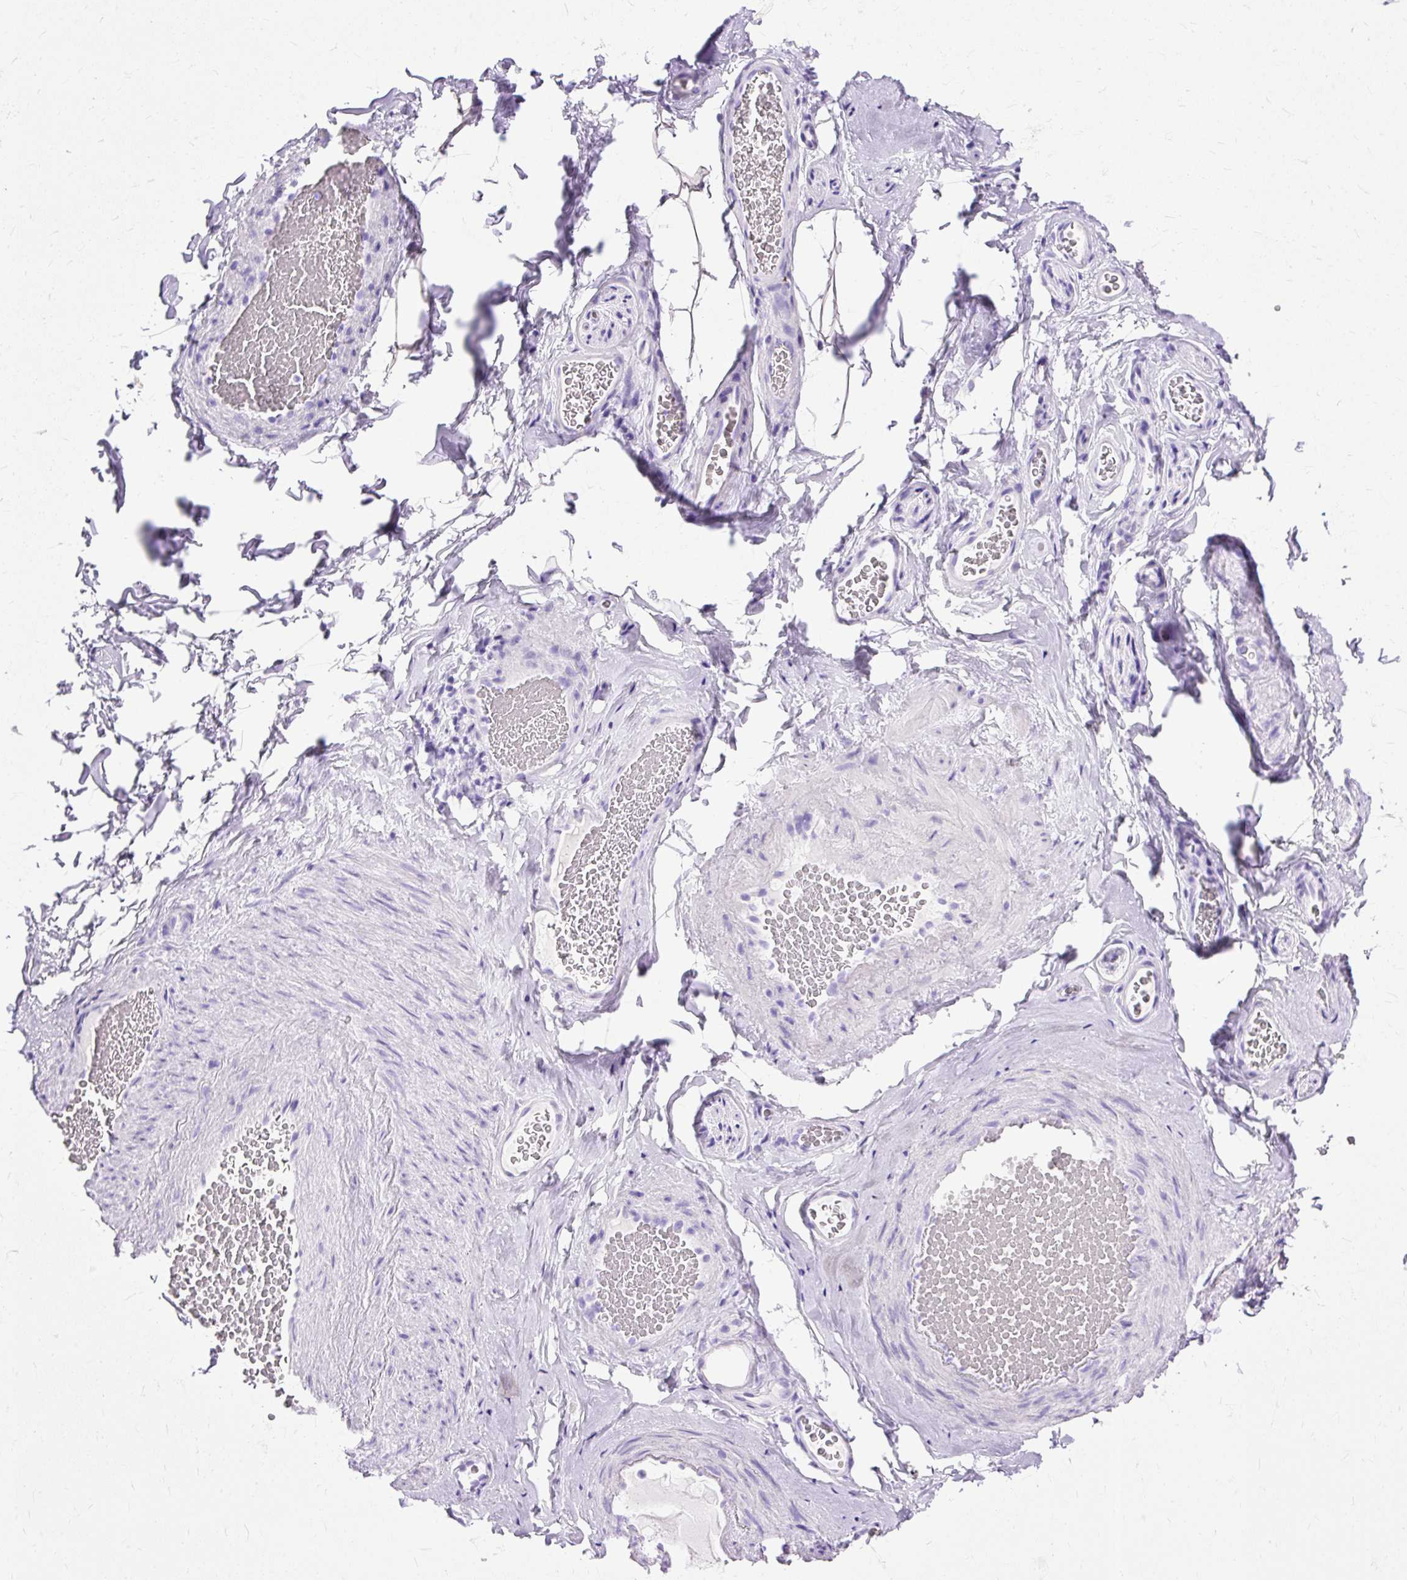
{"staining": {"intensity": "negative", "quantity": "none", "location": "none"}, "tissue": "adipose tissue", "cell_type": "Adipocytes", "image_type": "normal", "snomed": [{"axis": "morphology", "description": "Normal tissue, NOS"}, {"axis": "topography", "description": "Vascular tissue"}, {"axis": "topography", "description": "Peripheral nerve tissue"}], "caption": "A micrograph of adipose tissue stained for a protein reveals no brown staining in adipocytes. The staining was performed using DAB to visualize the protein expression in brown, while the nuclei were stained in blue with hematoxylin (Magnification: 20x).", "gene": "SLC8A2", "patient": {"sex": "male", "age": 41}}